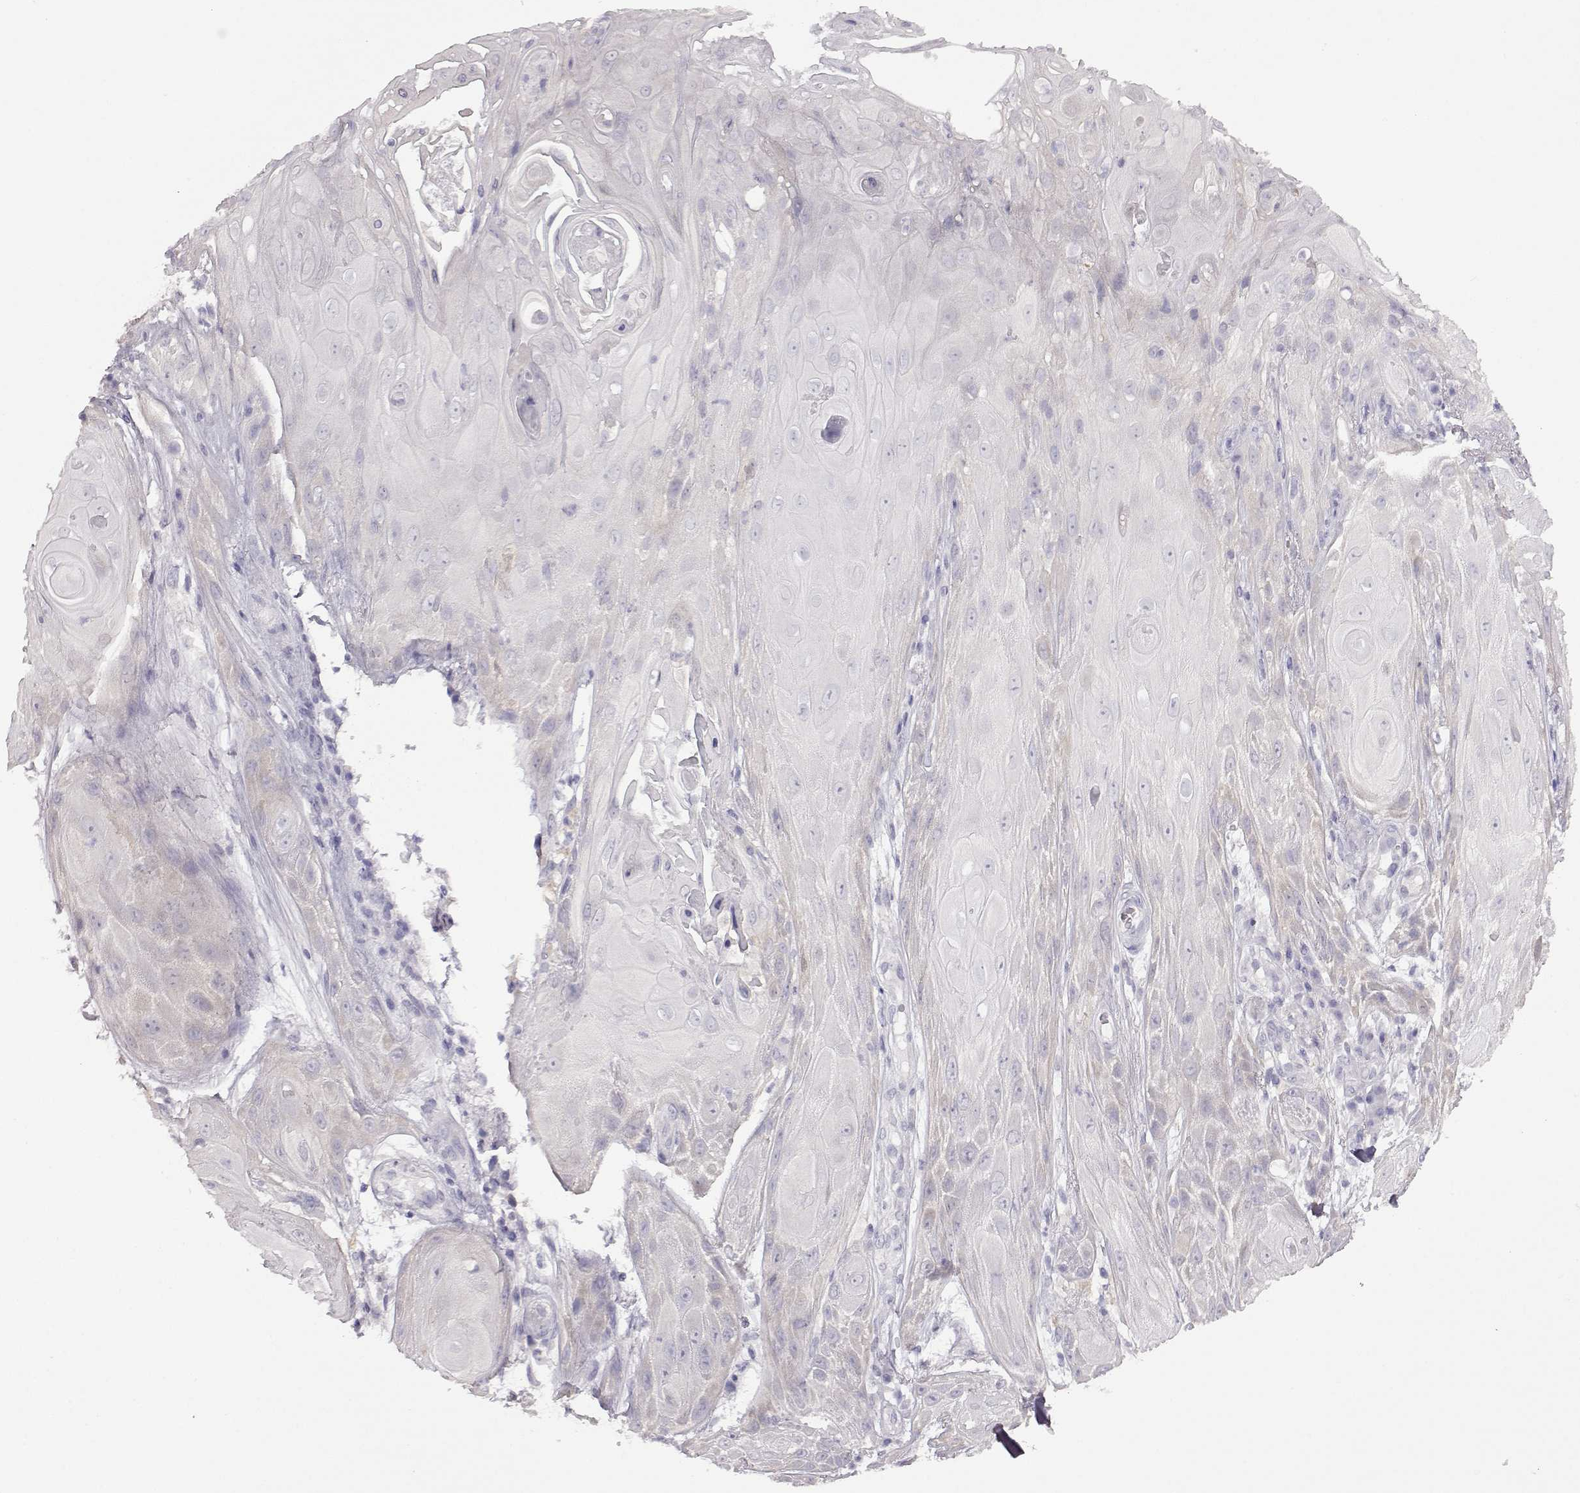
{"staining": {"intensity": "negative", "quantity": "none", "location": "none"}, "tissue": "skin cancer", "cell_type": "Tumor cells", "image_type": "cancer", "snomed": [{"axis": "morphology", "description": "Squamous cell carcinoma, NOS"}, {"axis": "topography", "description": "Skin"}], "caption": "Tumor cells are negative for protein expression in human skin cancer.", "gene": "VGF", "patient": {"sex": "male", "age": 62}}